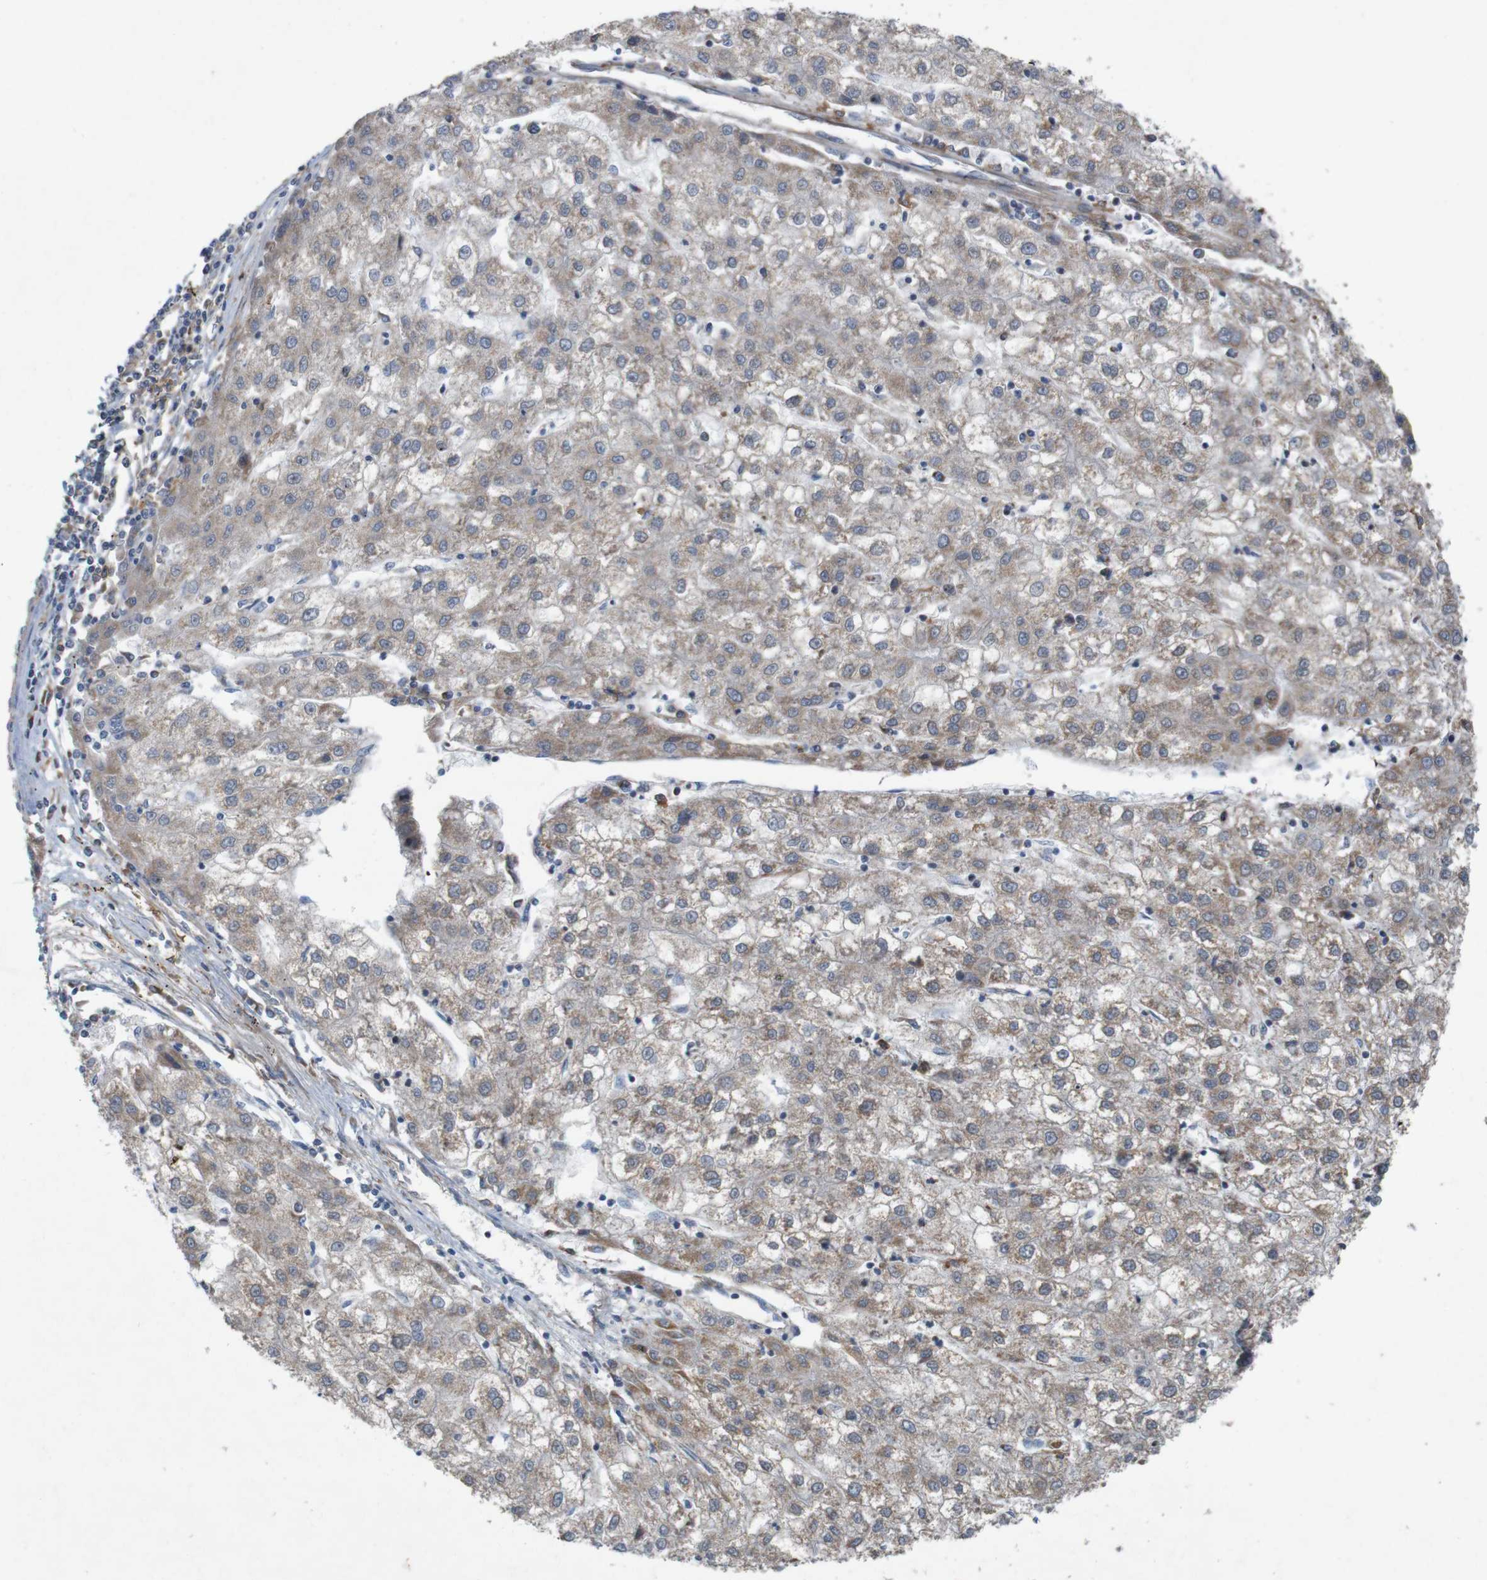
{"staining": {"intensity": "moderate", "quantity": "25%-75%", "location": "cytoplasmic/membranous"}, "tissue": "liver cancer", "cell_type": "Tumor cells", "image_type": "cancer", "snomed": [{"axis": "morphology", "description": "Carcinoma, Hepatocellular, NOS"}, {"axis": "topography", "description": "Liver"}], "caption": "About 25%-75% of tumor cells in human hepatocellular carcinoma (liver) show moderate cytoplasmic/membranous protein positivity as visualized by brown immunohistochemical staining.", "gene": "SIGLEC8", "patient": {"sex": "male", "age": 72}}